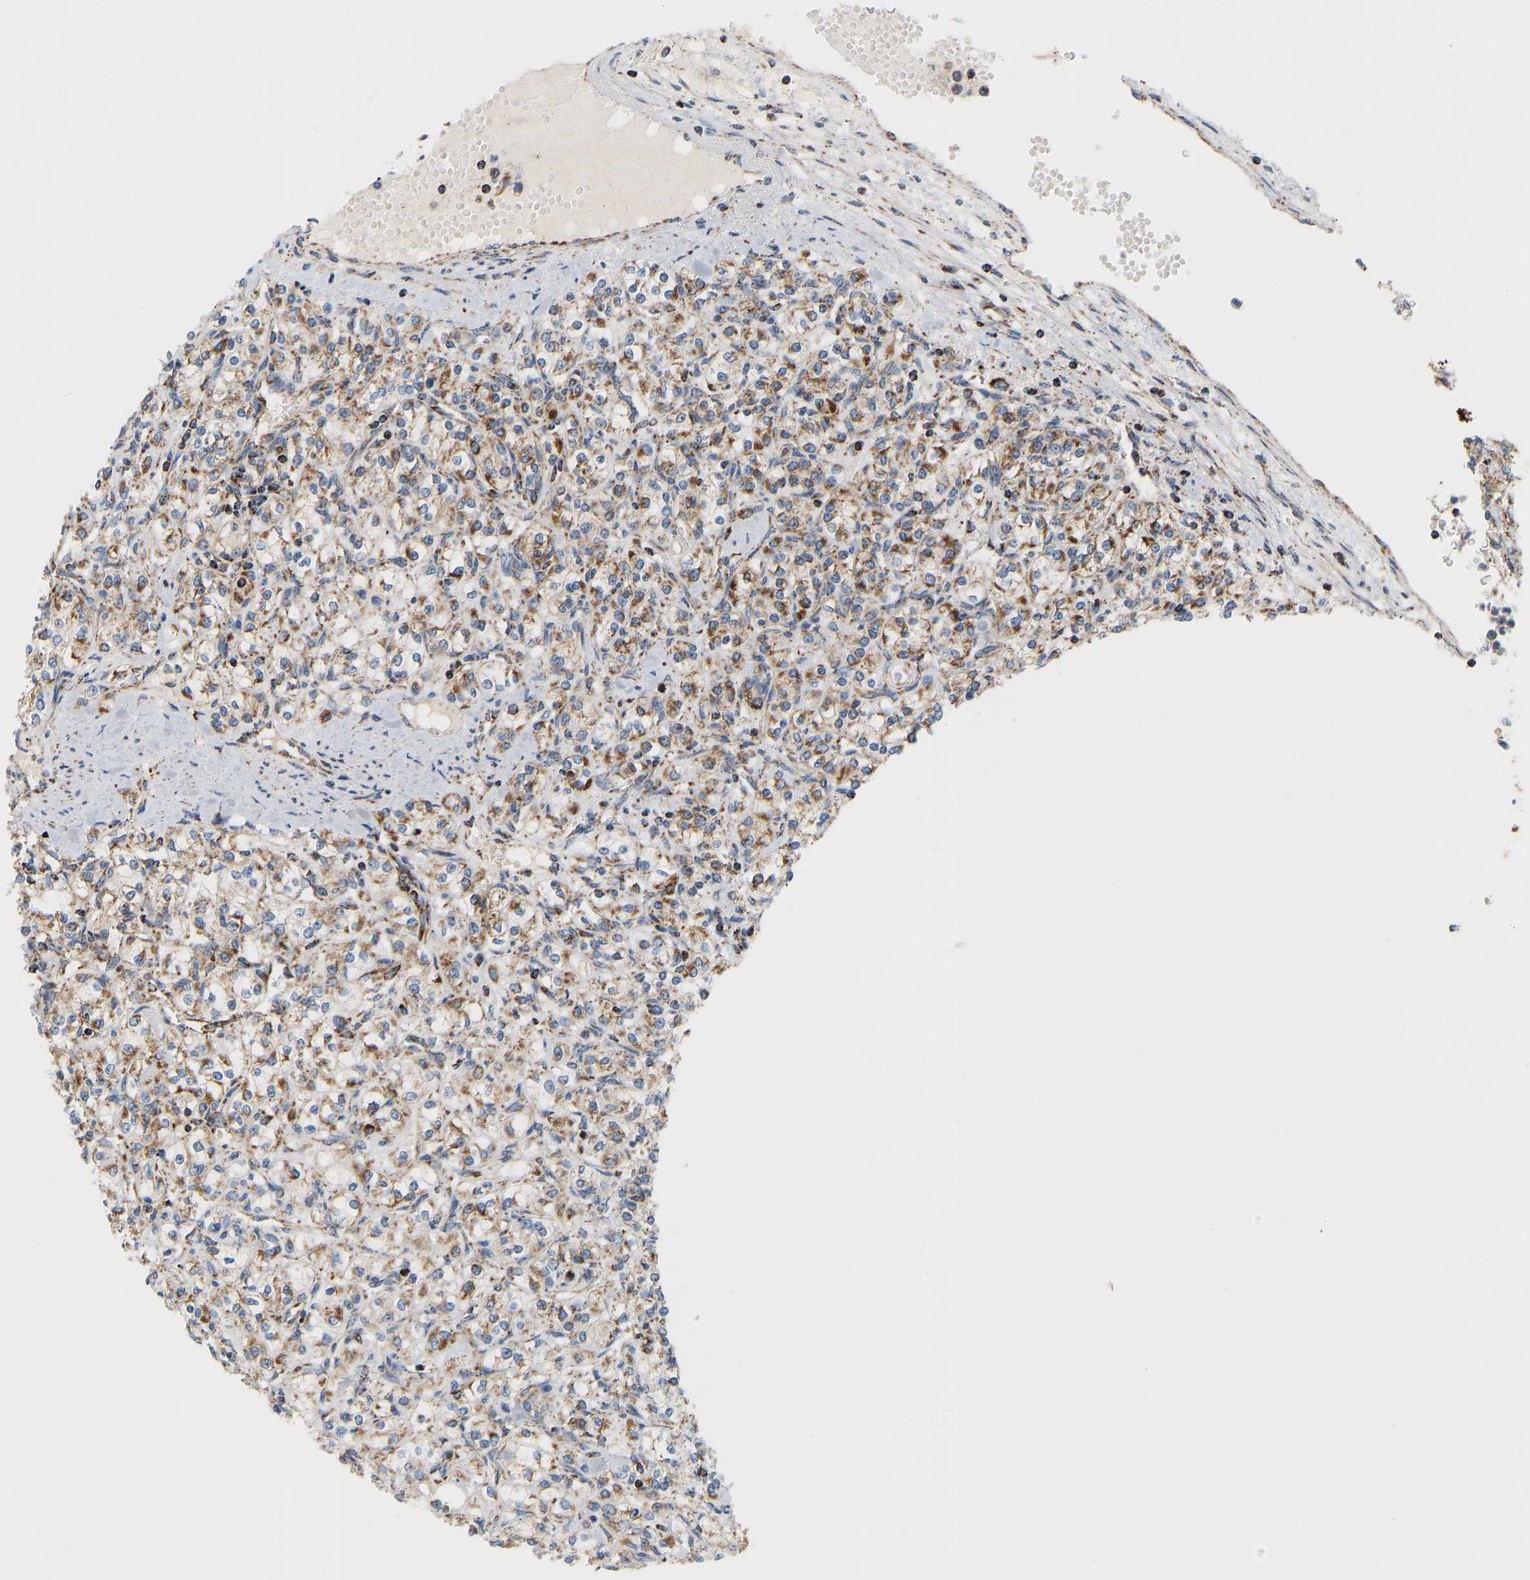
{"staining": {"intensity": "moderate", "quantity": ">75%", "location": "cytoplasmic/membranous"}, "tissue": "renal cancer", "cell_type": "Tumor cells", "image_type": "cancer", "snomed": [{"axis": "morphology", "description": "Adenocarcinoma, NOS"}, {"axis": "topography", "description": "Kidney"}], "caption": "A brown stain highlights moderate cytoplasmic/membranous staining of a protein in renal adenocarcinoma tumor cells.", "gene": "GPSM2", "patient": {"sex": "male", "age": 77}}